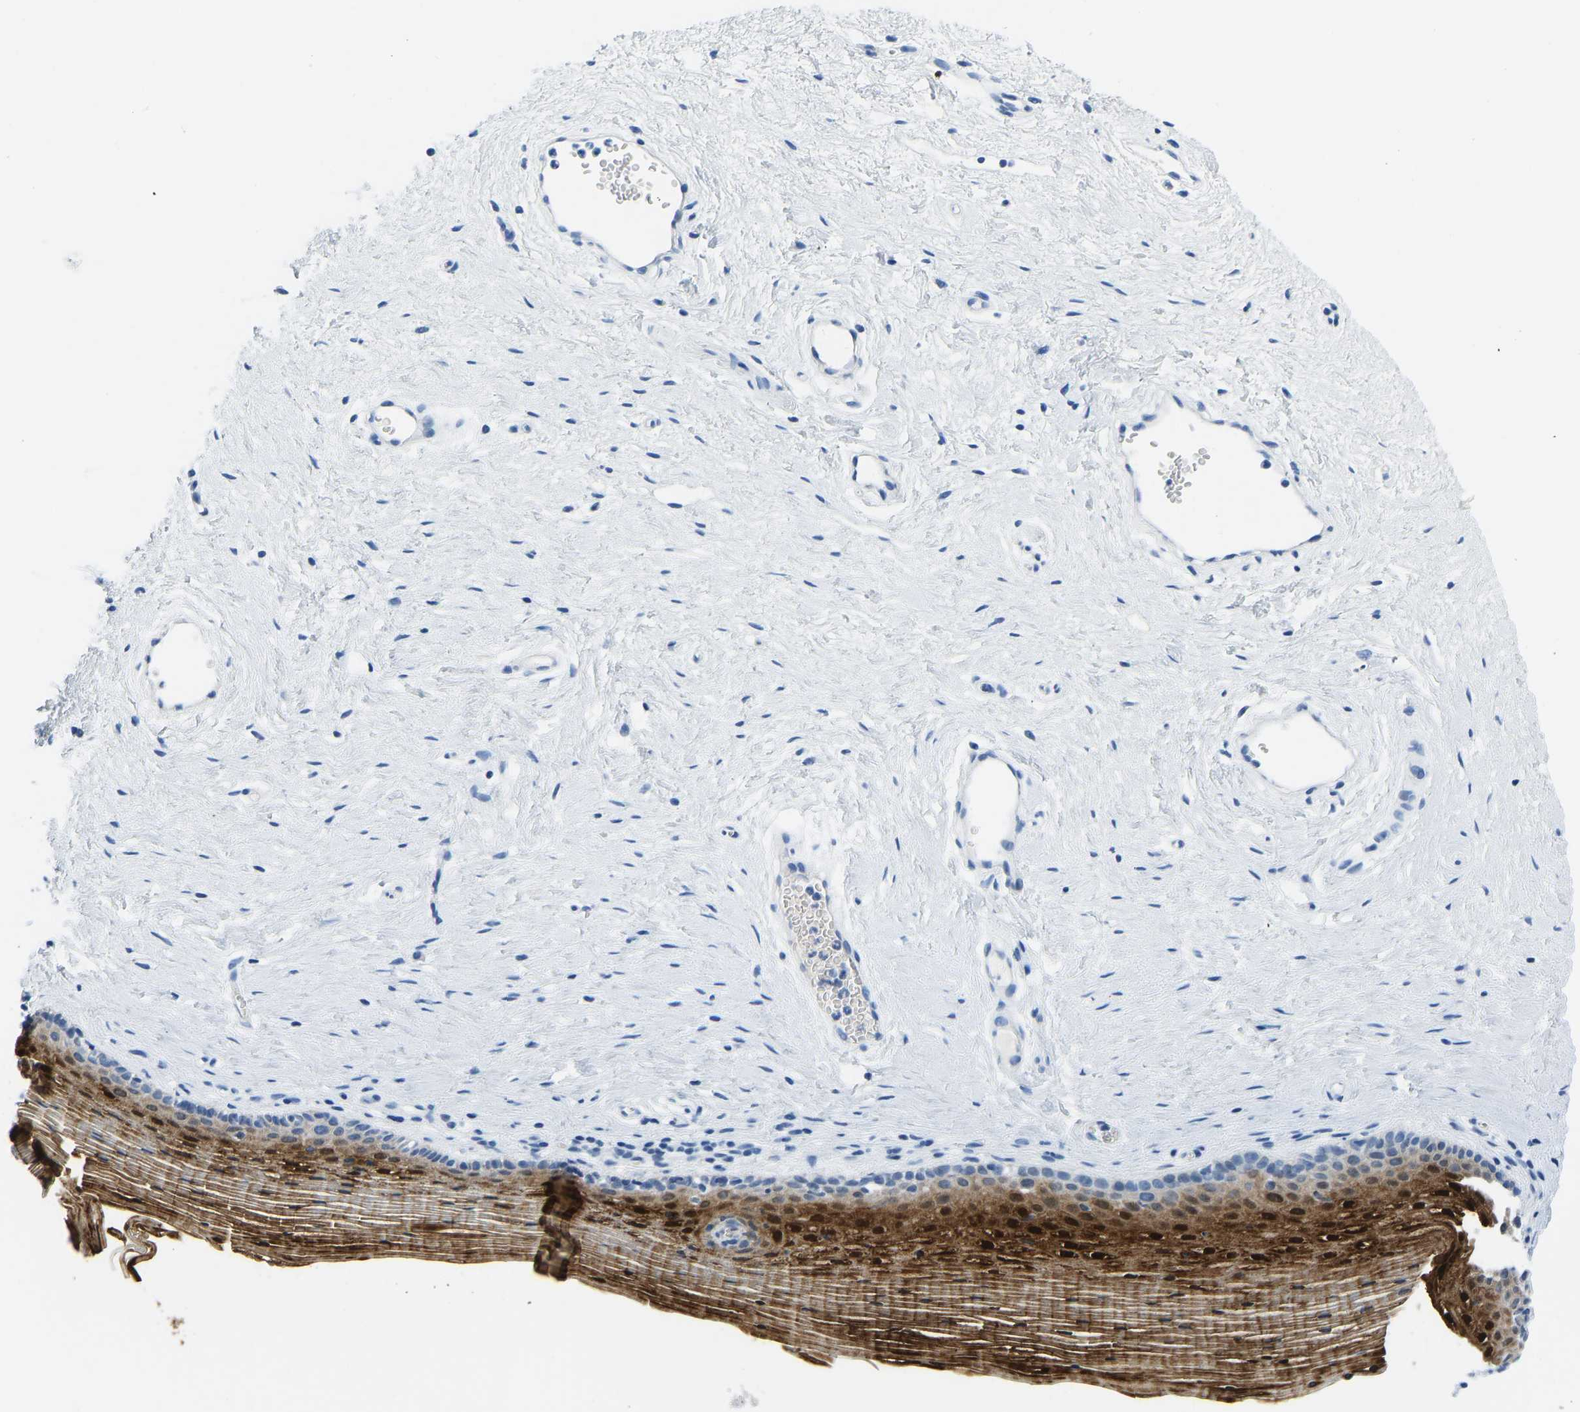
{"staining": {"intensity": "strong", "quantity": "25%-75%", "location": "cytoplasmic/membranous,nuclear"}, "tissue": "vagina", "cell_type": "Squamous epithelial cells", "image_type": "normal", "snomed": [{"axis": "morphology", "description": "Normal tissue, NOS"}, {"axis": "topography", "description": "Vagina"}], "caption": "Protein expression analysis of unremarkable vagina exhibits strong cytoplasmic/membranous,nuclear expression in about 25%-75% of squamous epithelial cells.", "gene": "SERPINB3", "patient": {"sex": "female", "age": 32}}